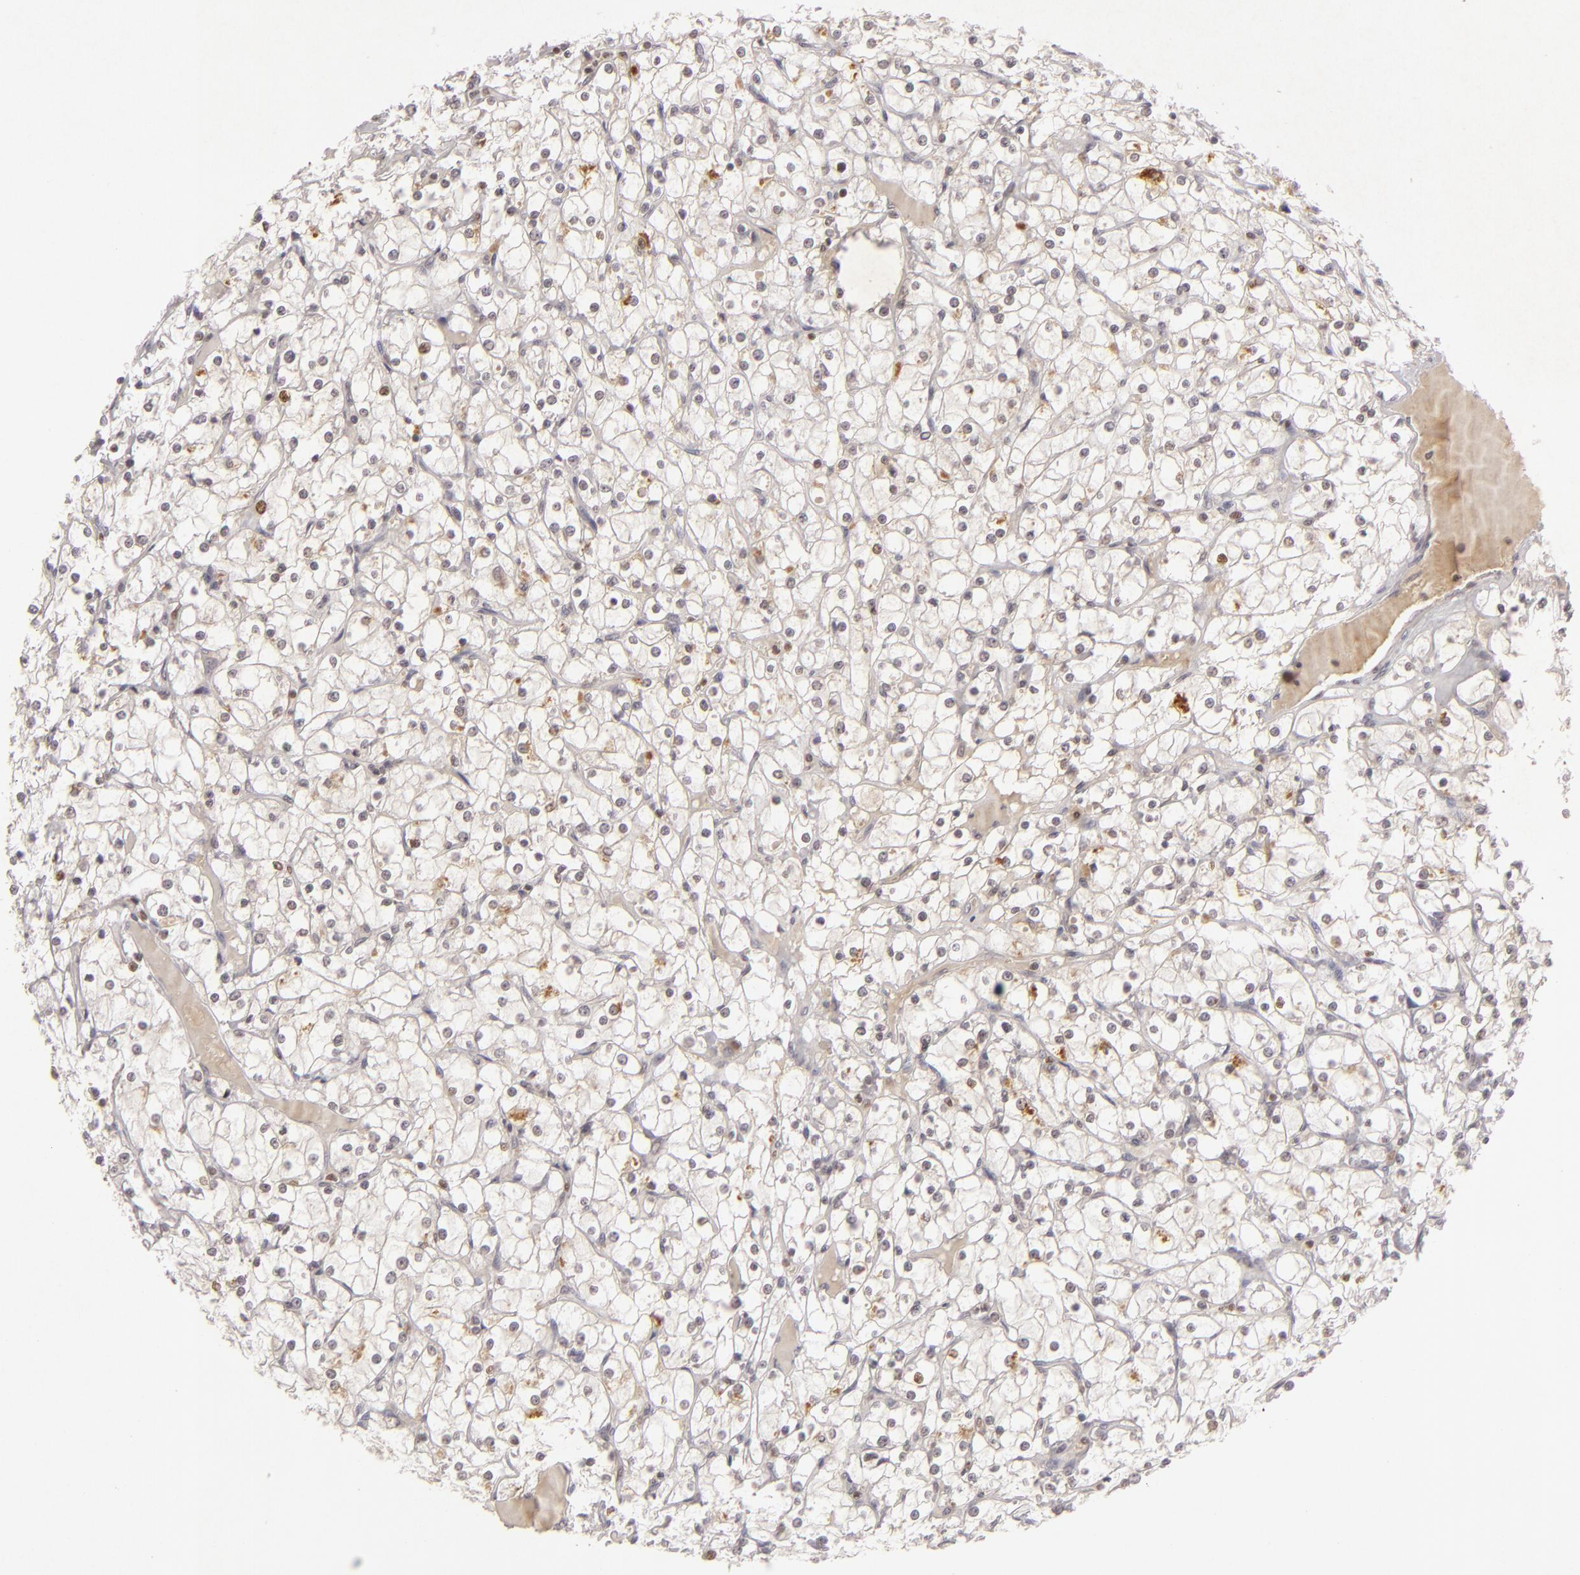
{"staining": {"intensity": "moderate", "quantity": "<25%", "location": "nuclear"}, "tissue": "renal cancer", "cell_type": "Tumor cells", "image_type": "cancer", "snomed": [{"axis": "morphology", "description": "Adenocarcinoma, NOS"}, {"axis": "topography", "description": "Kidney"}], "caption": "Renal cancer stained with a protein marker exhibits moderate staining in tumor cells.", "gene": "FEN1", "patient": {"sex": "female", "age": 73}}